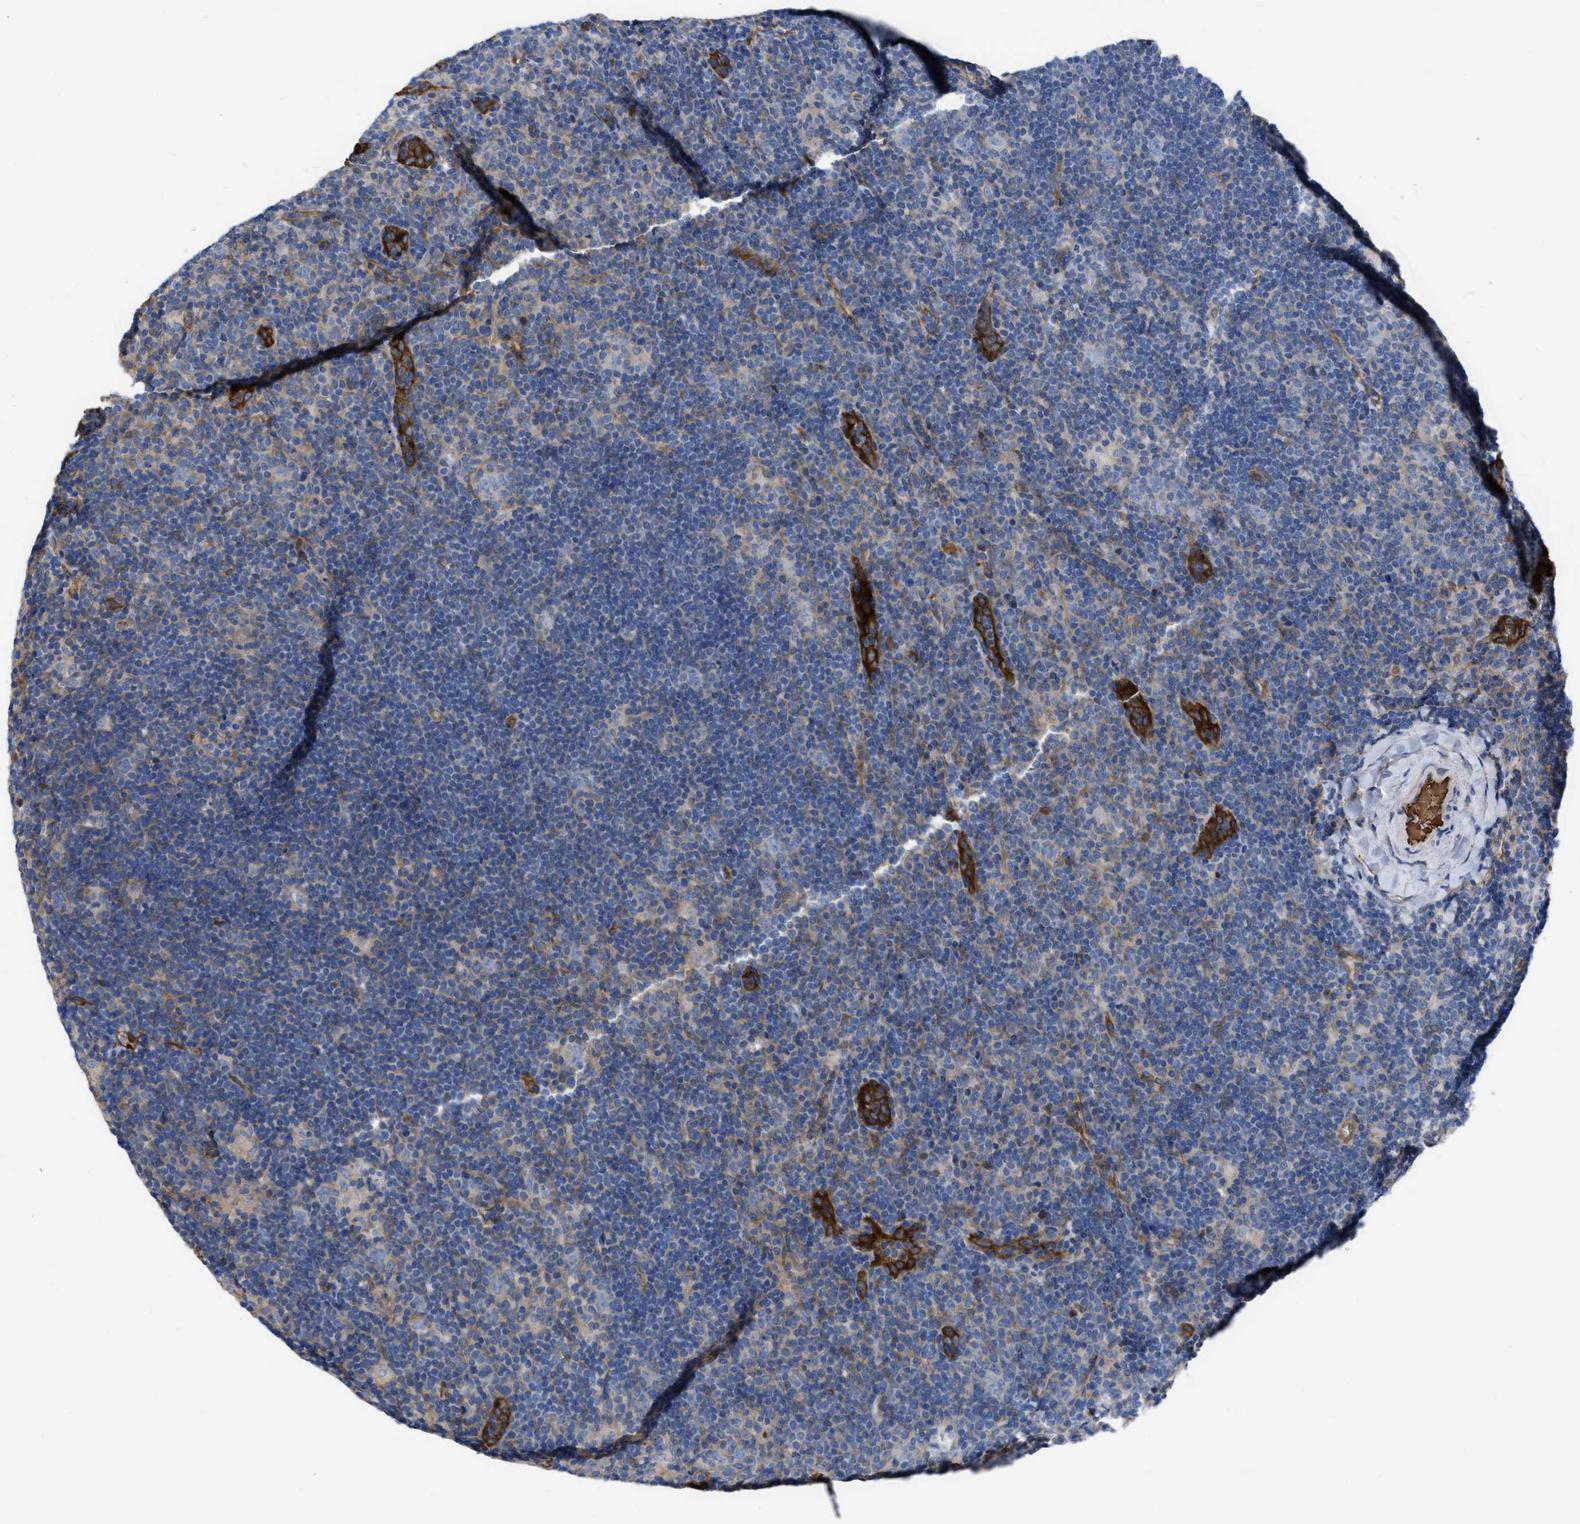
{"staining": {"intensity": "negative", "quantity": "none", "location": "none"}, "tissue": "lymphoma", "cell_type": "Tumor cells", "image_type": "cancer", "snomed": [{"axis": "morphology", "description": "Hodgkin's disease, NOS"}, {"axis": "topography", "description": "Lymph node"}], "caption": "This is an IHC micrograph of human lymphoma. There is no positivity in tumor cells.", "gene": "TRIOBP", "patient": {"sex": "female", "age": 57}}